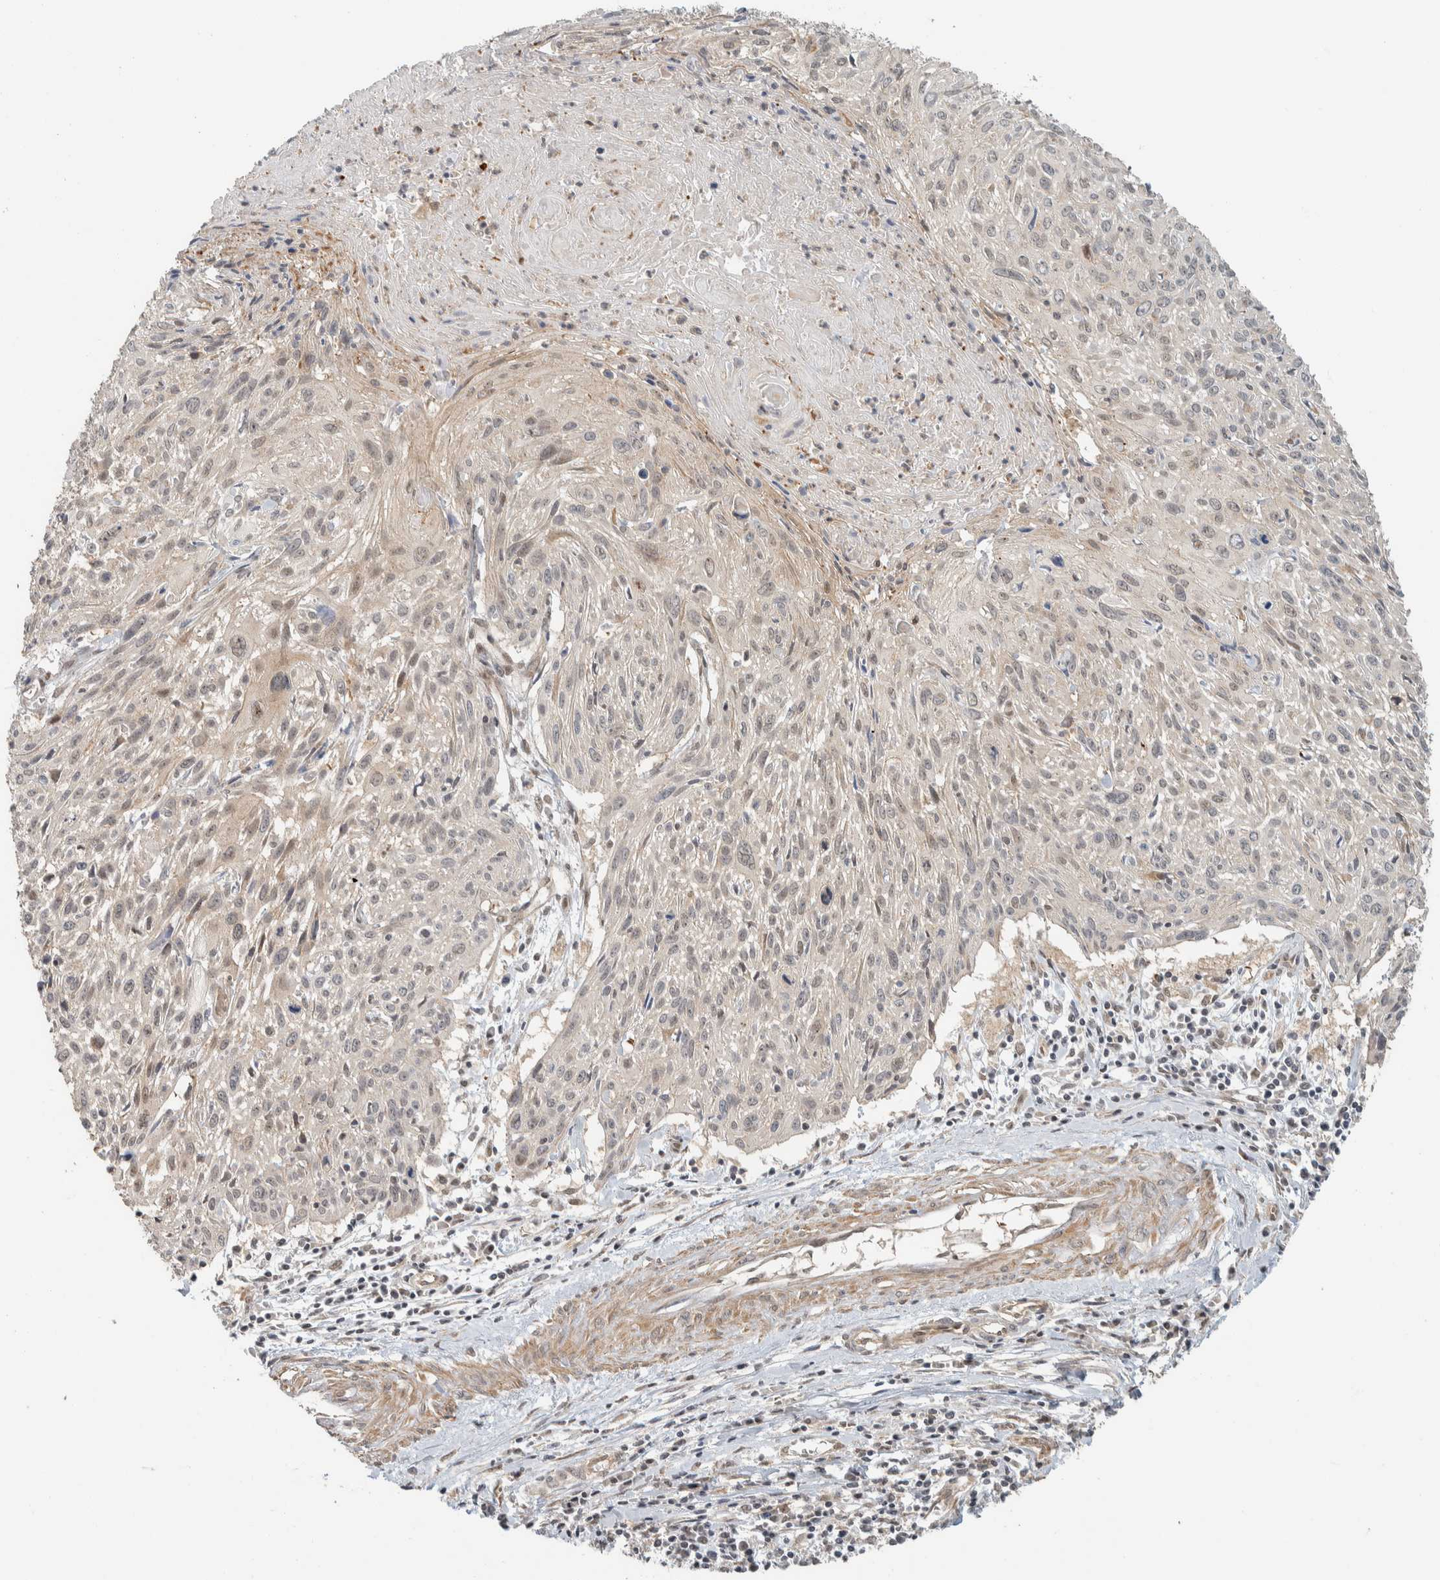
{"staining": {"intensity": "weak", "quantity": "<25%", "location": "nuclear"}, "tissue": "cervical cancer", "cell_type": "Tumor cells", "image_type": "cancer", "snomed": [{"axis": "morphology", "description": "Squamous cell carcinoma, NOS"}, {"axis": "topography", "description": "Cervix"}], "caption": "Immunohistochemistry micrograph of neoplastic tissue: human cervical squamous cell carcinoma stained with DAB shows no significant protein staining in tumor cells.", "gene": "ZBTB2", "patient": {"sex": "female", "age": 51}}